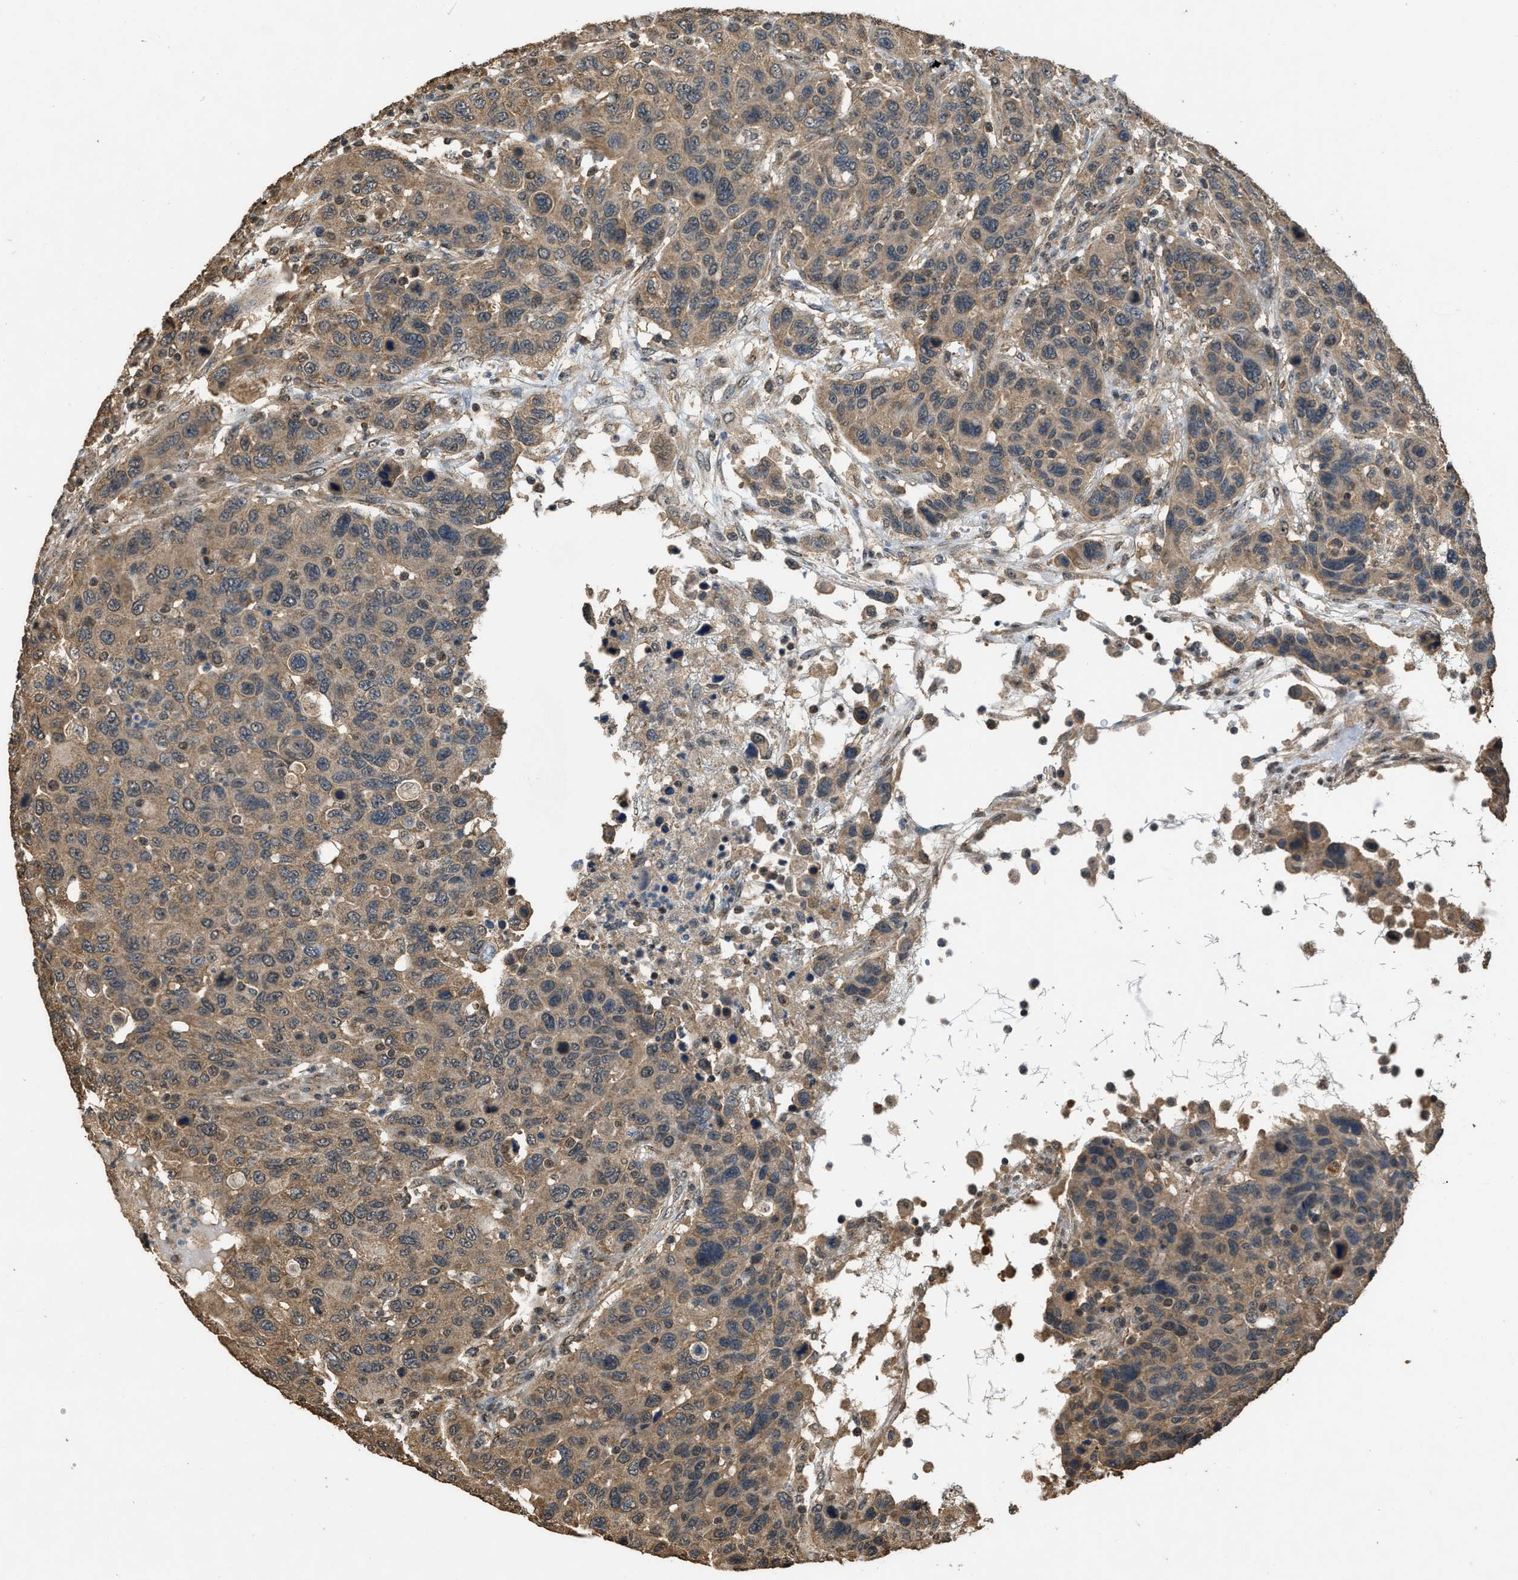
{"staining": {"intensity": "moderate", "quantity": ">75%", "location": "cytoplasmic/membranous"}, "tissue": "breast cancer", "cell_type": "Tumor cells", "image_type": "cancer", "snomed": [{"axis": "morphology", "description": "Duct carcinoma"}, {"axis": "topography", "description": "Breast"}], "caption": "Immunohistochemistry staining of breast cancer (invasive ductal carcinoma), which reveals medium levels of moderate cytoplasmic/membranous expression in about >75% of tumor cells indicating moderate cytoplasmic/membranous protein staining. The staining was performed using DAB (brown) for protein detection and nuclei were counterstained in hematoxylin (blue).", "gene": "DENND6B", "patient": {"sex": "female", "age": 37}}